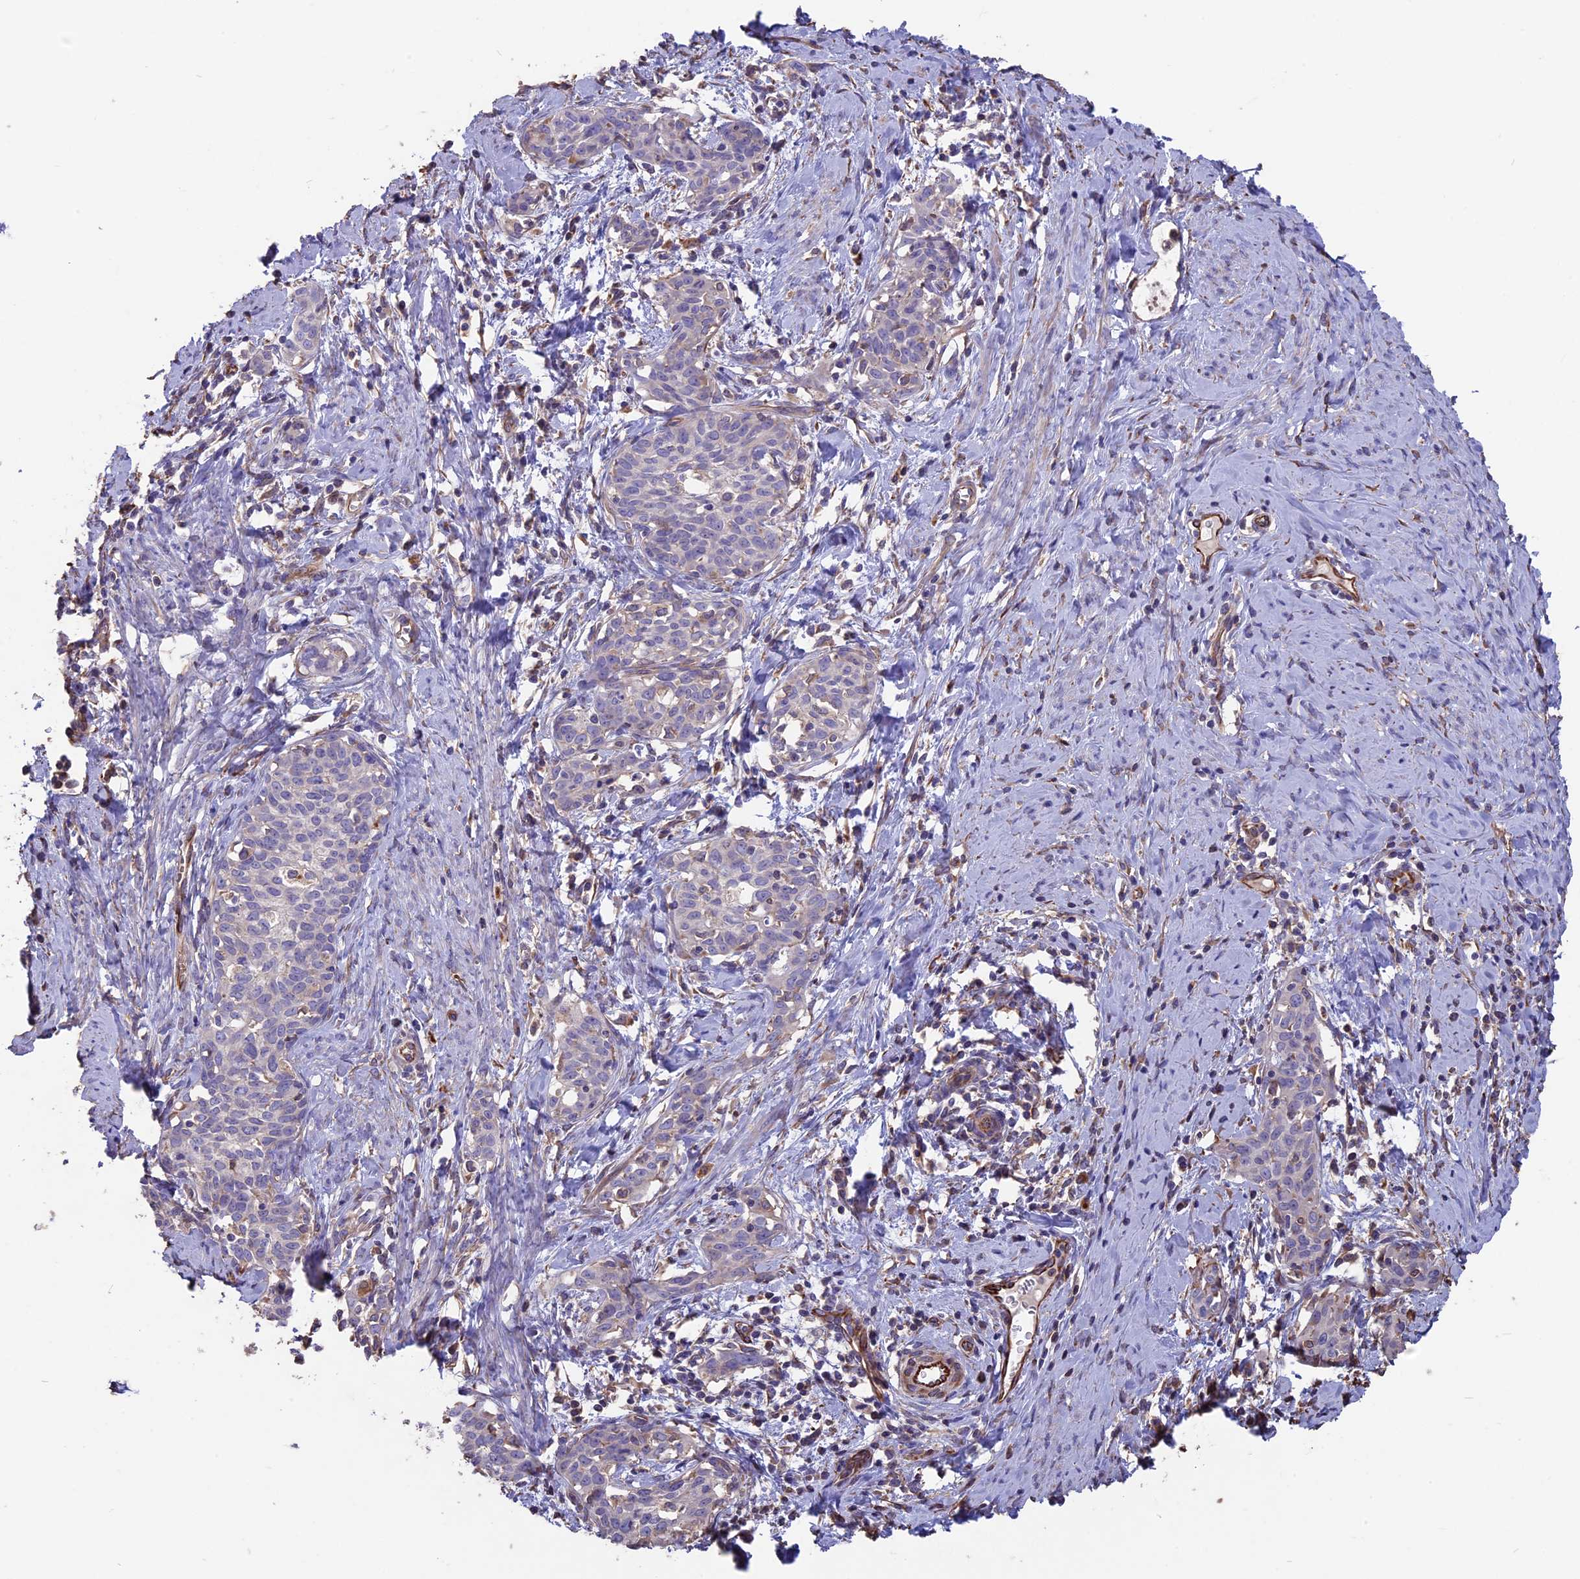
{"staining": {"intensity": "negative", "quantity": "none", "location": "none"}, "tissue": "cervical cancer", "cell_type": "Tumor cells", "image_type": "cancer", "snomed": [{"axis": "morphology", "description": "Squamous cell carcinoma, NOS"}, {"axis": "topography", "description": "Cervix"}], "caption": "The histopathology image reveals no staining of tumor cells in squamous cell carcinoma (cervical).", "gene": "SEH1L", "patient": {"sex": "female", "age": 52}}